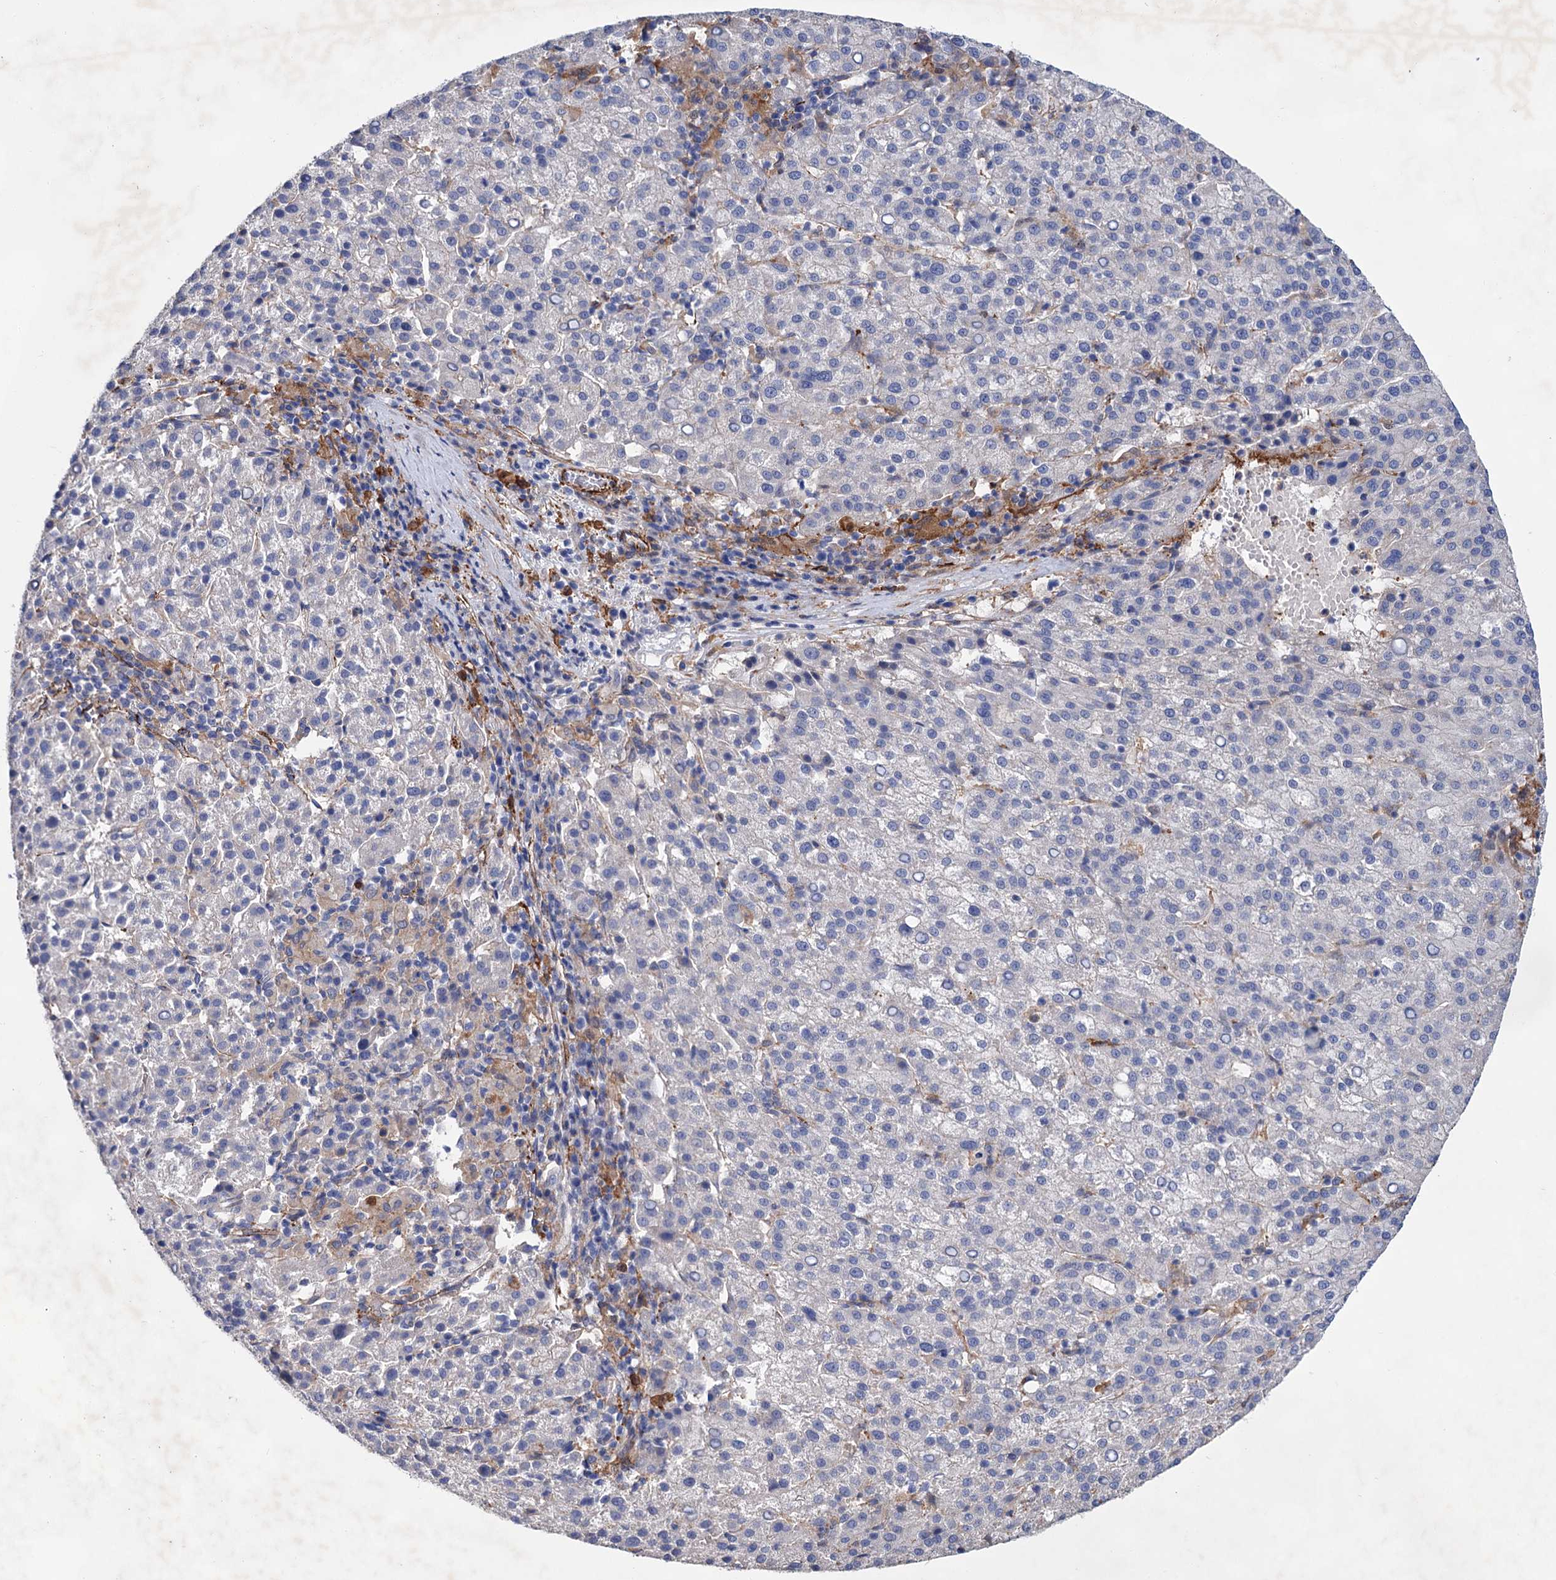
{"staining": {"intensity": "negative", "quantity": "none", "location": "none"}, "tissue": "liver cancer", "cell_type": "Tumor cells", "image_type": "cancer", "snomed": [{"axis": "morphology", "description": "Carcinoma, Hepatocellular, NOS"}, {"axis": "topography", "description": "Liver"}], "caption": "This is an immunohistochemistry photomicrograph of human liver cancer (hepatocellular carcinoma). There is no staining in tumor cells.", "gene": "TMTC3", "patient": {"sex": "female", "age": 58}}